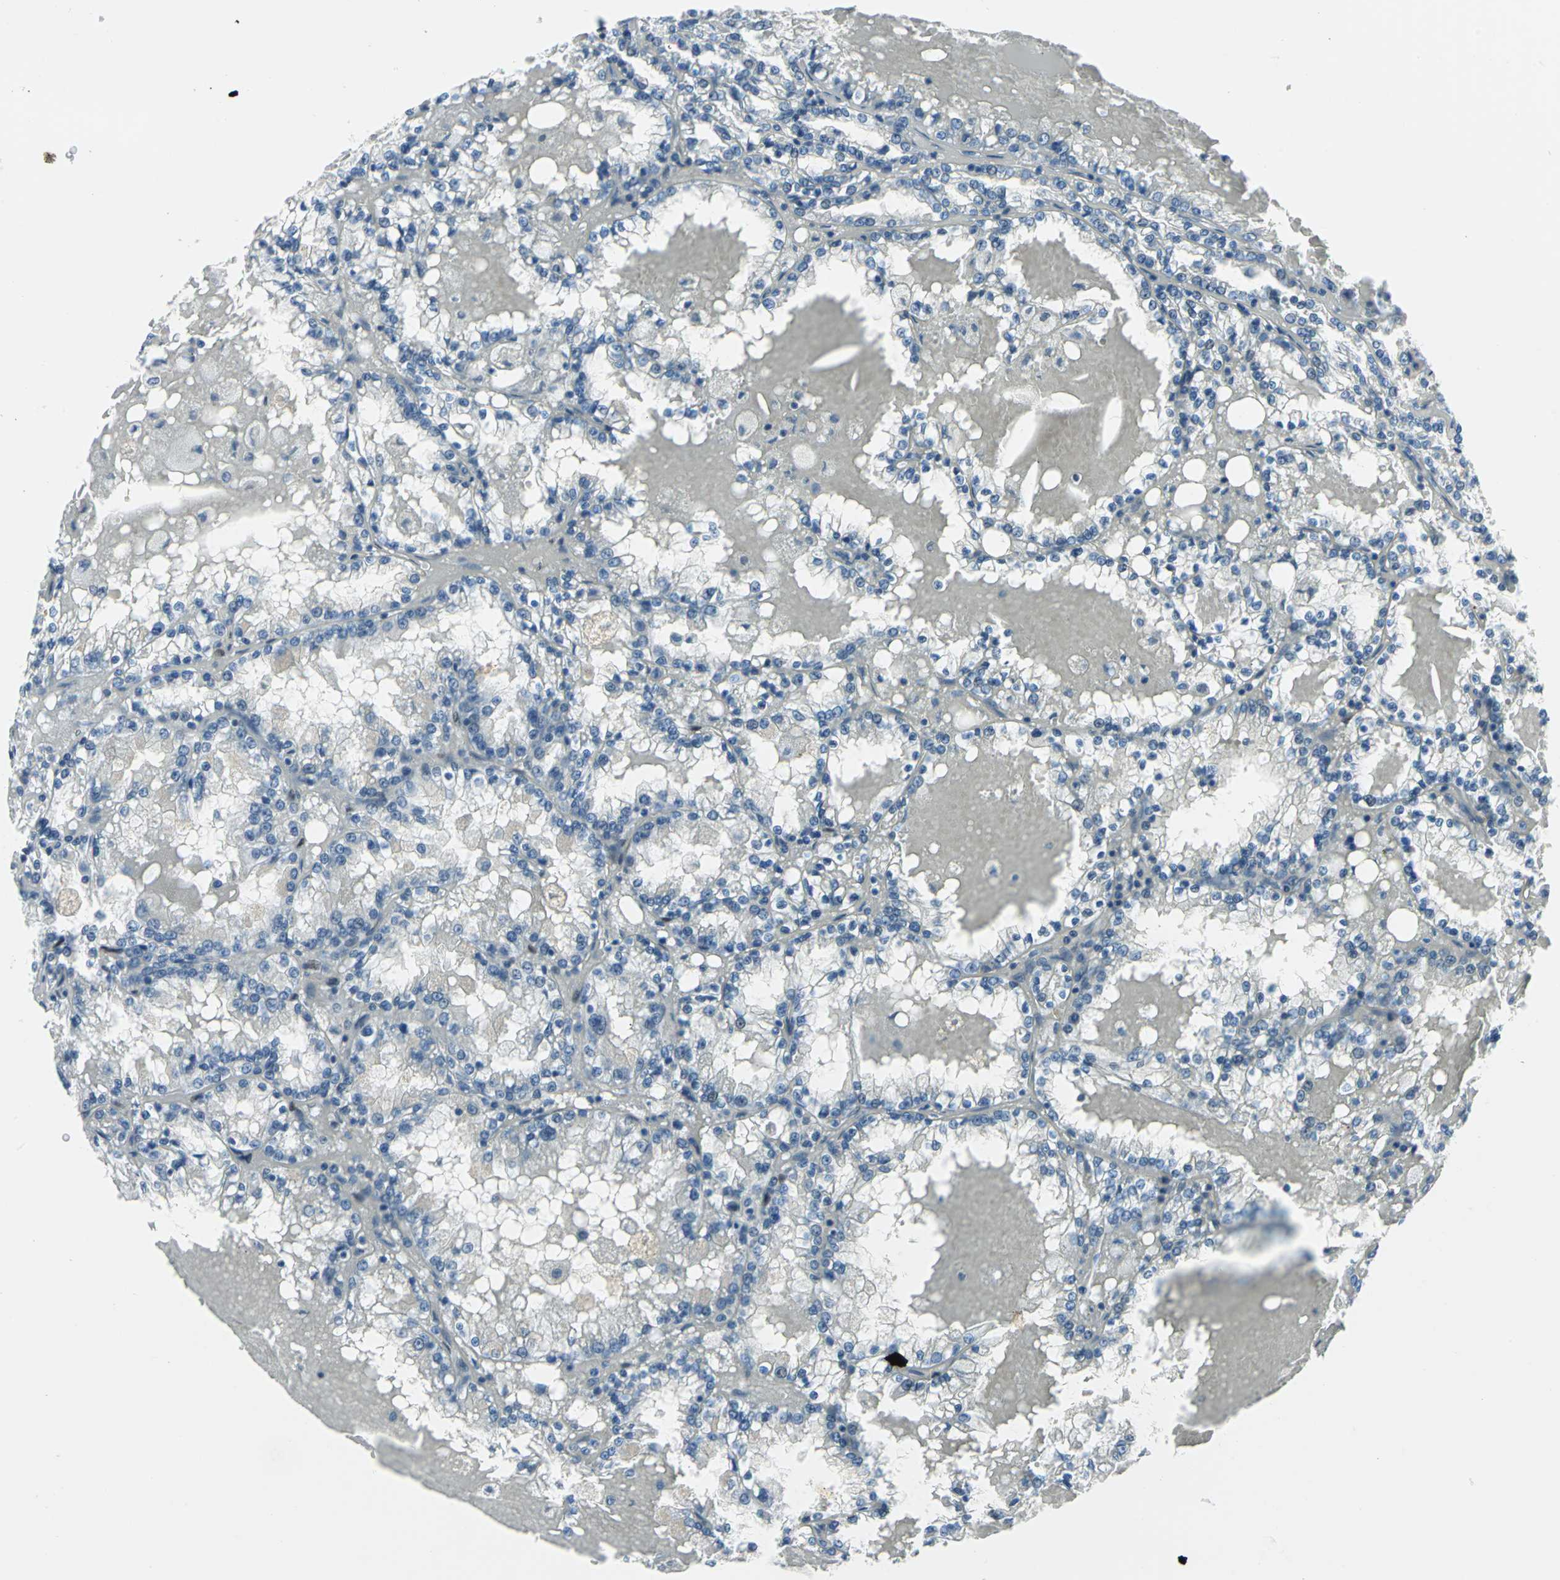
{"staining": {"intensity": "negative", "quantity": "none", "location": "none"}, "tissue": "renal cancer", "cell_type": "Tumor cells", "image_type": "cancer", "snomed": [{"axis": "morphology", "description": "Adenocarcinoma, NOS"}, {"axis": "topography", "description": "Kidney"}], "caption": "Protein analysis of renal cancer (adenocarcinoma) demonstrates no significant expression in tumor cells.", "gene": "MEIS2", "patient": {"sex": "female", "age": 56}}